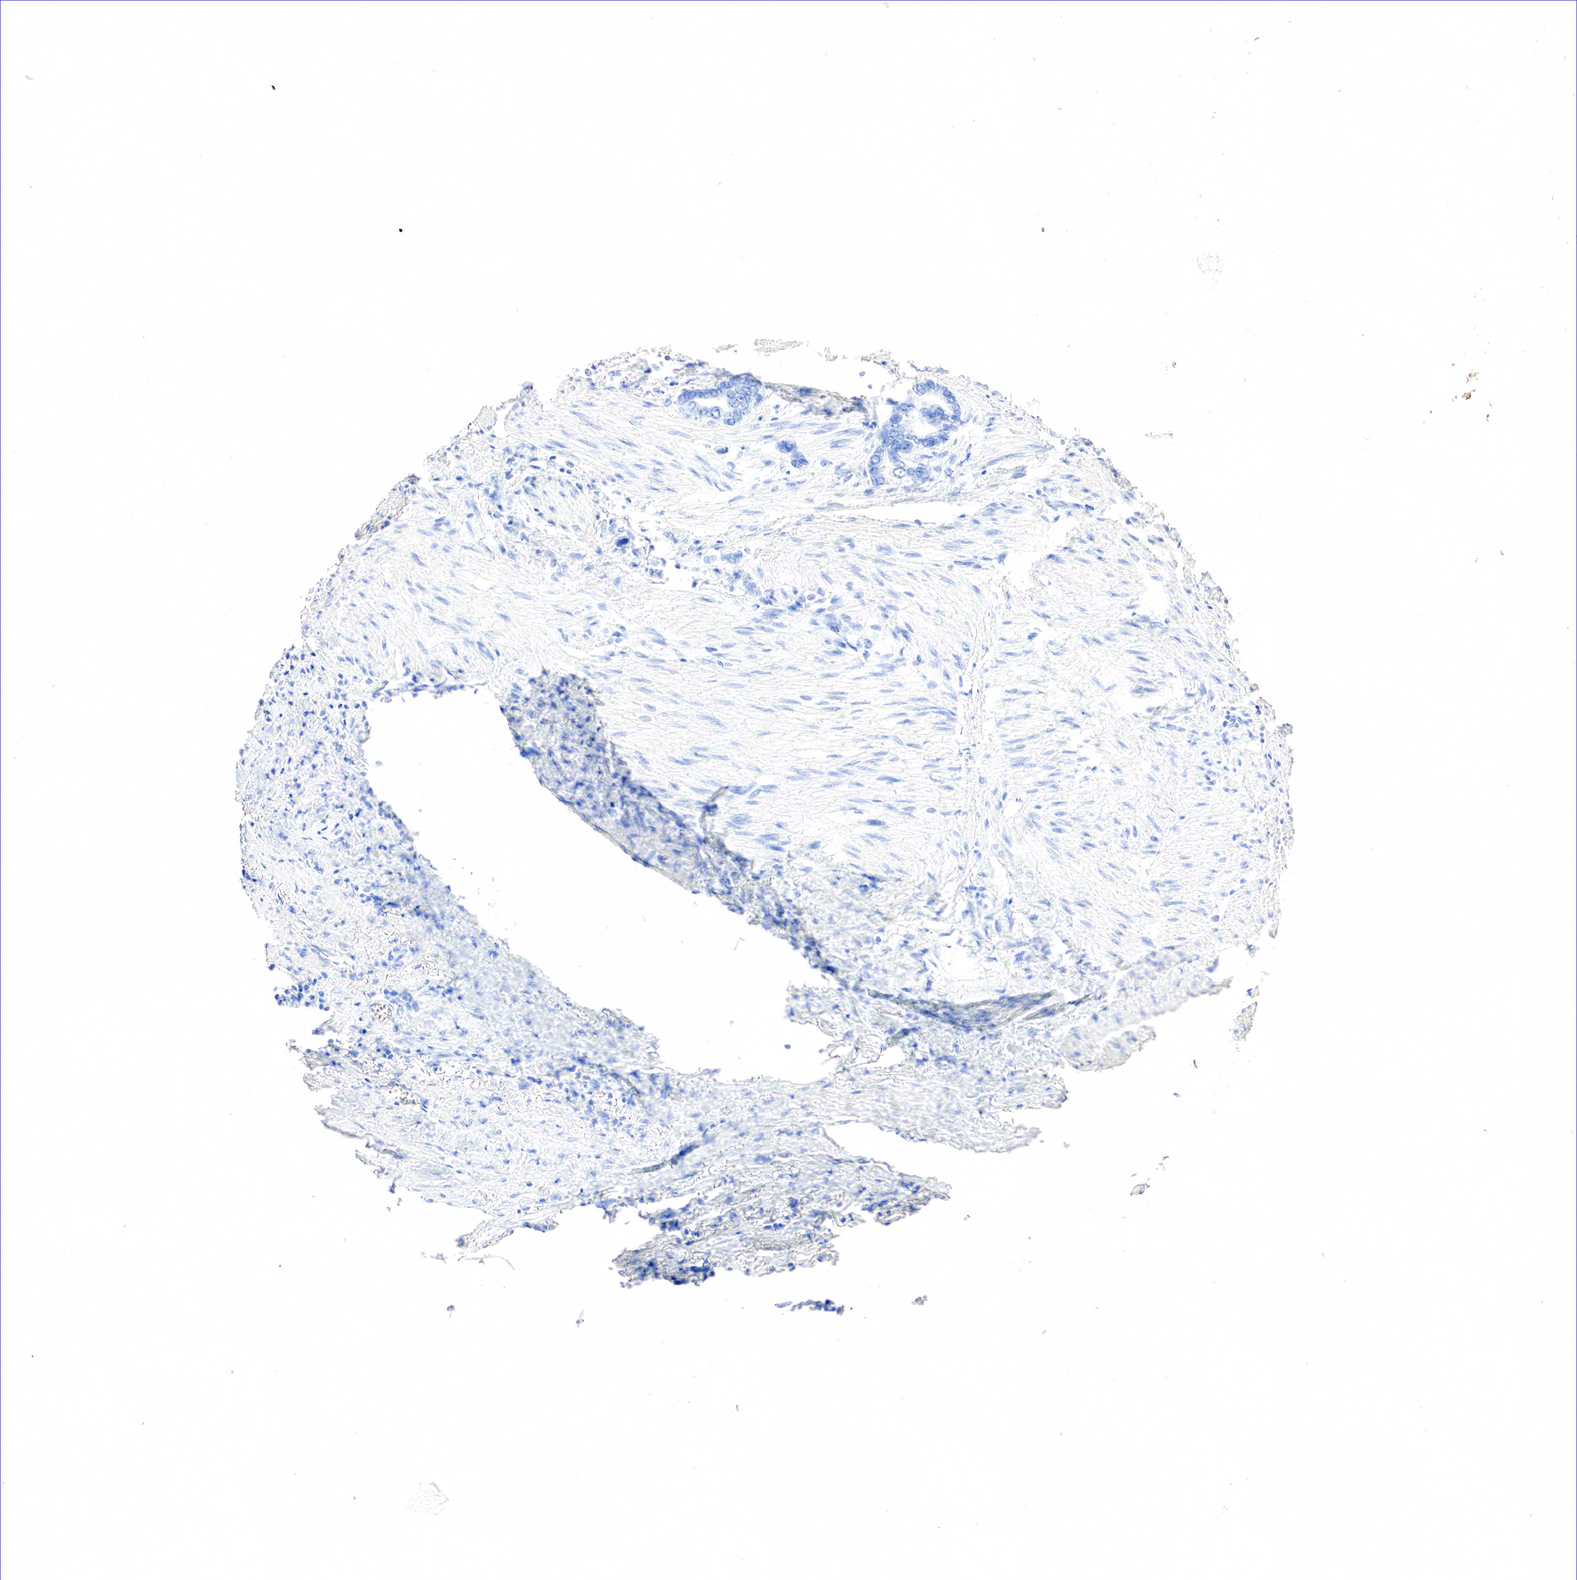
{"staining": {"intensity": "negative", "quantity": "none", "location": "none"}, "tissue": "stomach cancer", "cell_type": "Tumor cells", "image_type": "cancer", "snomed": [{"axis": "morphology", "description": "Adenocarcinoma, NOS"}, {"axis": "topography", "description": "Stomach"}], "caption": "Human stomach adenocarcinoma stained for a protein using IHC shows no staining in tumor cells.", "gene": "SST", "patient": {"sex": "male", "age": 78}}